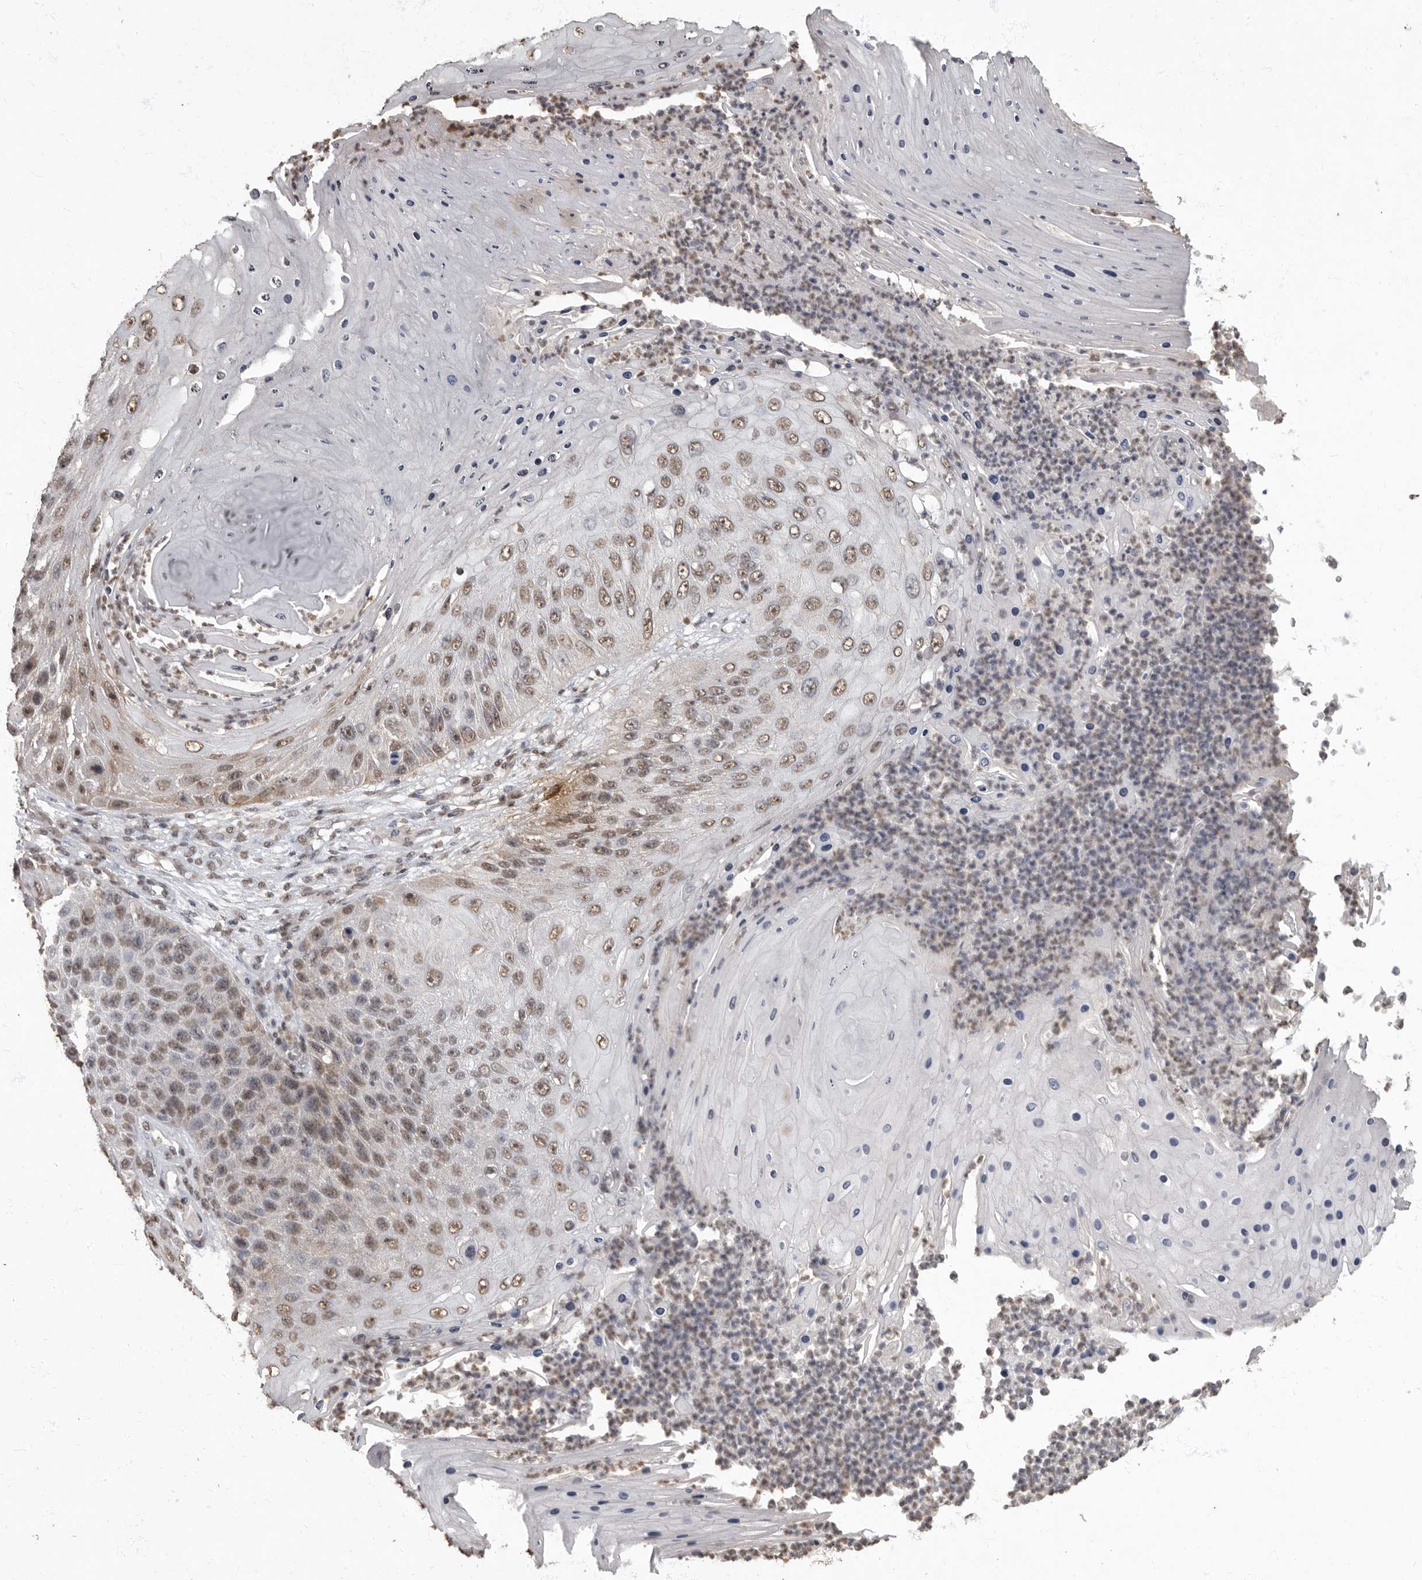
{"staining": {"intensity": "weak", "quantity": ">75%", "location": "nuclear"}, "tissue": "skin cancer", "cell_type": "Tumor cells", "image_type": "cancer", "snomed": [{"axis": "morphology", "description": "Squamous cell carcinoma, NOS"}, {"axis": "topography", "description": "Skin"}], "caption": "Tumor cells show low levels of weak nuclear staining in about >75% of cells in human skin cancer (squamous cell carcinoma).", "gene": "NBL1", "patient": {"sex": "female", "age": 88}}